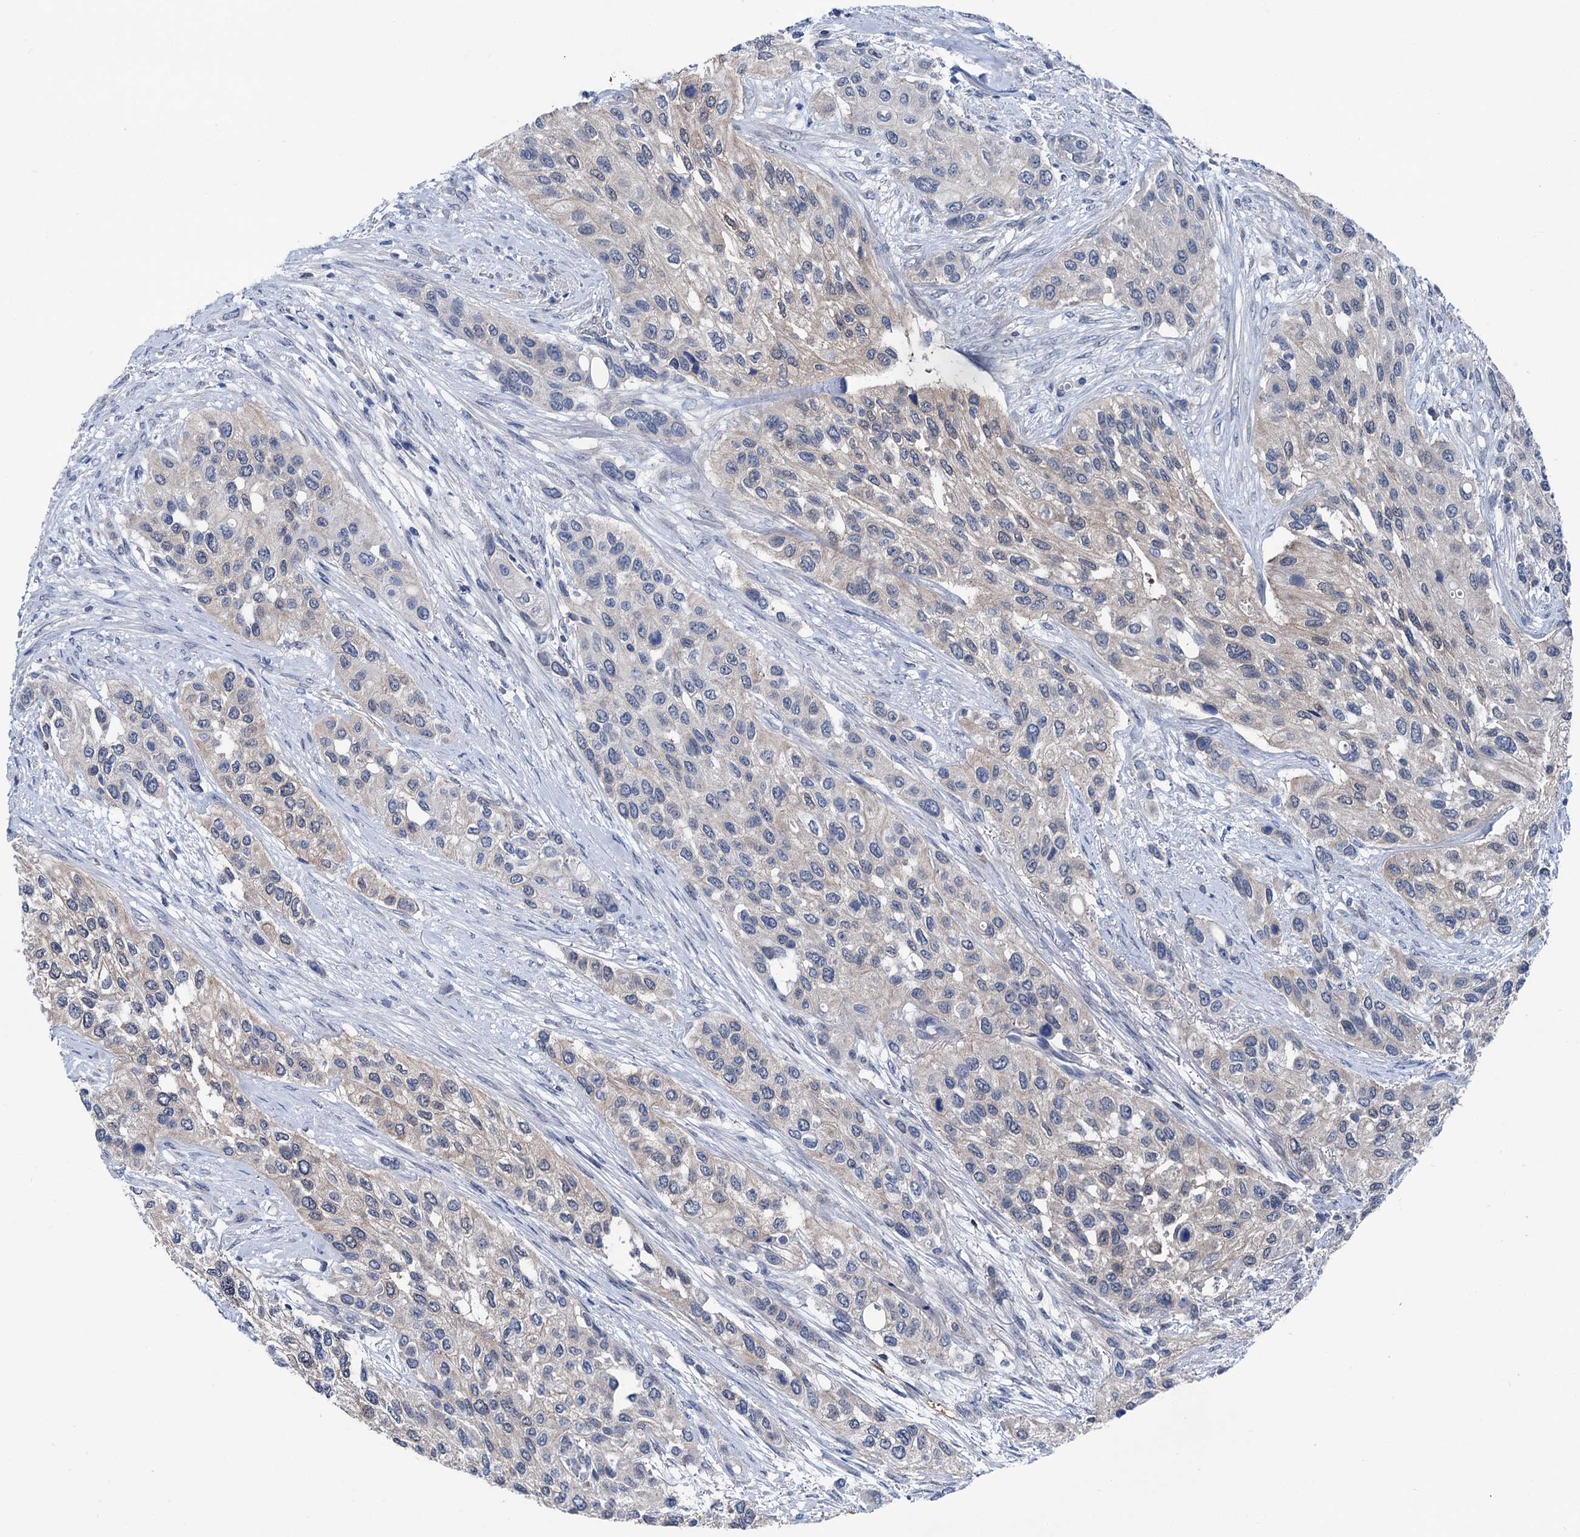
{"staining": {"intensity": "weak", "quantity": "<25%", "location": "cytoplasmic/membranous"}, "tissue": "urothelial cancer", "cell_type": "Tumor cells", "image_type": "cancer", "snomed": [{"axis": "morphology", "description": "Normal tissue, NOS"}, {"axis": "morphology", "description": "Urothelial carcinoma, High grade"}, {"axis": "topography", "description": "Vascular tissue"}, {"axis": "topography", "description": "Urinary bladder"}], "caption": "Immunohistochemistry histopathology image of neoplastic tissue: high-grade urothelial carcinoma stained with DAB (3,3'-diaminobenzidine) demonstrates no significant protein positivity in tumor cells.", "gene": "GLO1", "patient": {"sex": "female", "age": 56}}